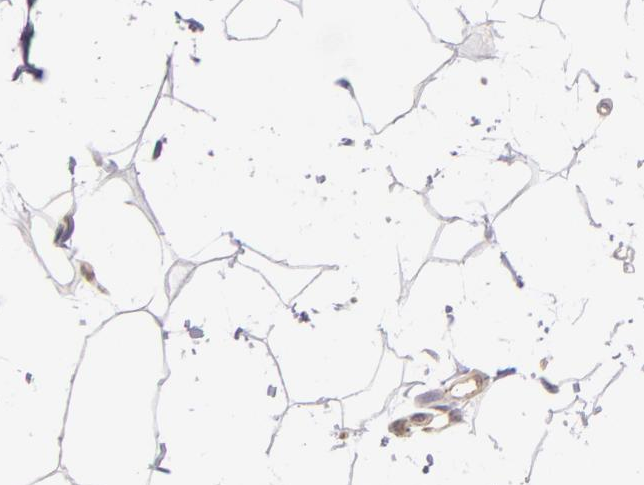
{"staining": {"intensity": "negative", "quantity": "none", "location": "none"}, "tissue": "adipose tissue", "cell_type": "Adipocytes", "image_type": "normal", "snomed": [{"axis": "morphology", "description": "Normal tissue, NOS"}, {"axis": "topography", "description": "Breast"}], "caption": "Human adipose tissue stained for a protein using IHC displays no expression in adipocytes.", "gene": "ZNF229", "patient": {"sex": "female", "age": 45}}